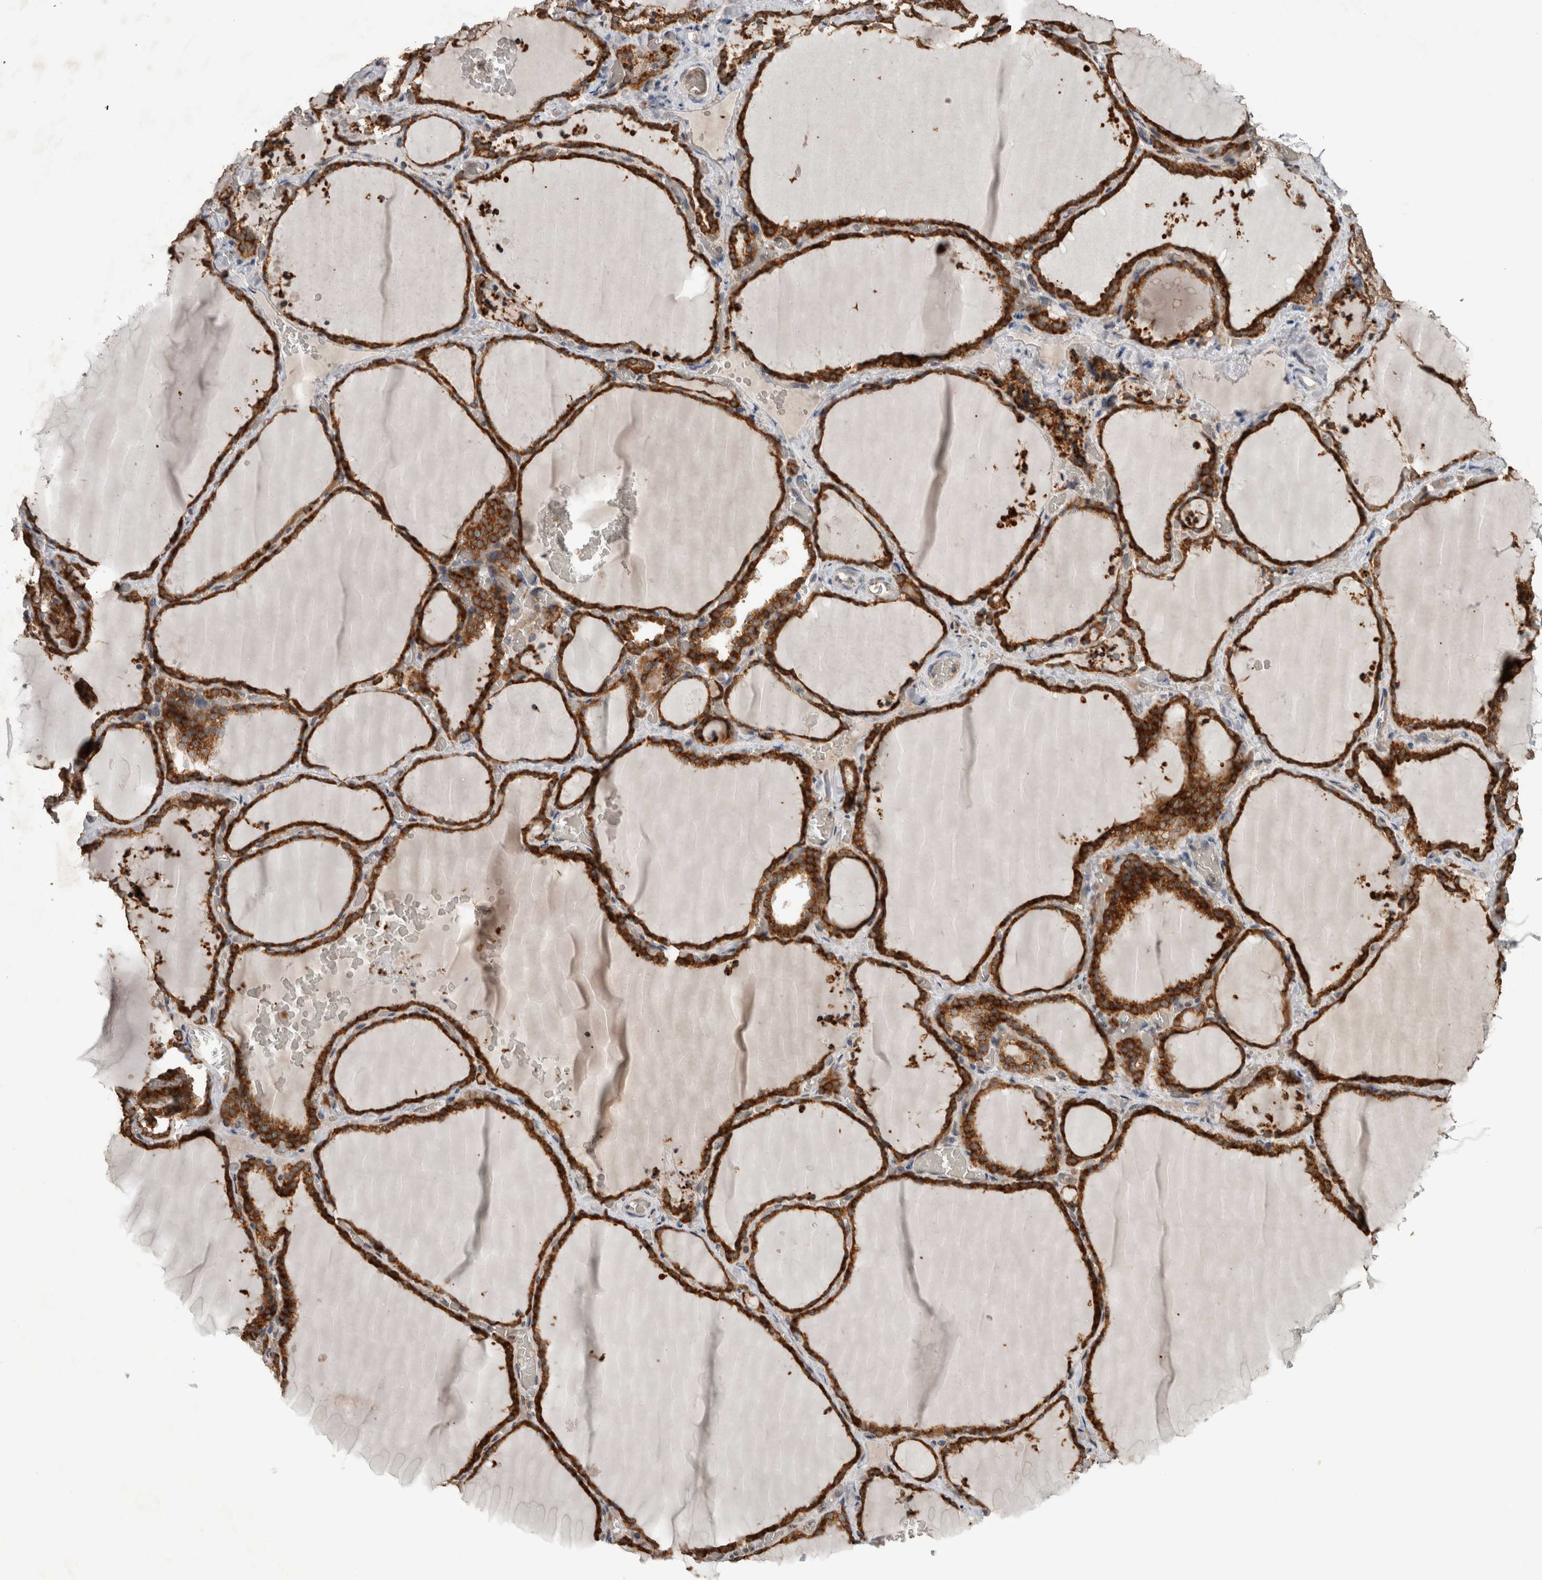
{"staining": {"intensity": "strong", "quantity": ">75%", "location": "cytoplasmic/membranous"}, "tissue": "thyroid gland", "cell_type": "Glandular cells", "image_type": "normal", "snomed": [{"axis": "morphology", "description": "Normal tissue, NOS"}, {"axis": "topography", "description": "Thyroid gland"}], "caption": "Strong cytoplasmic/membranous positivity for a protein is present in about >75% of glandular cells of normal thyroid gland using immunohistochemistry (IHC).", "gene": "ADGRL3", "patient": {"sex": "female", "age": 22}}